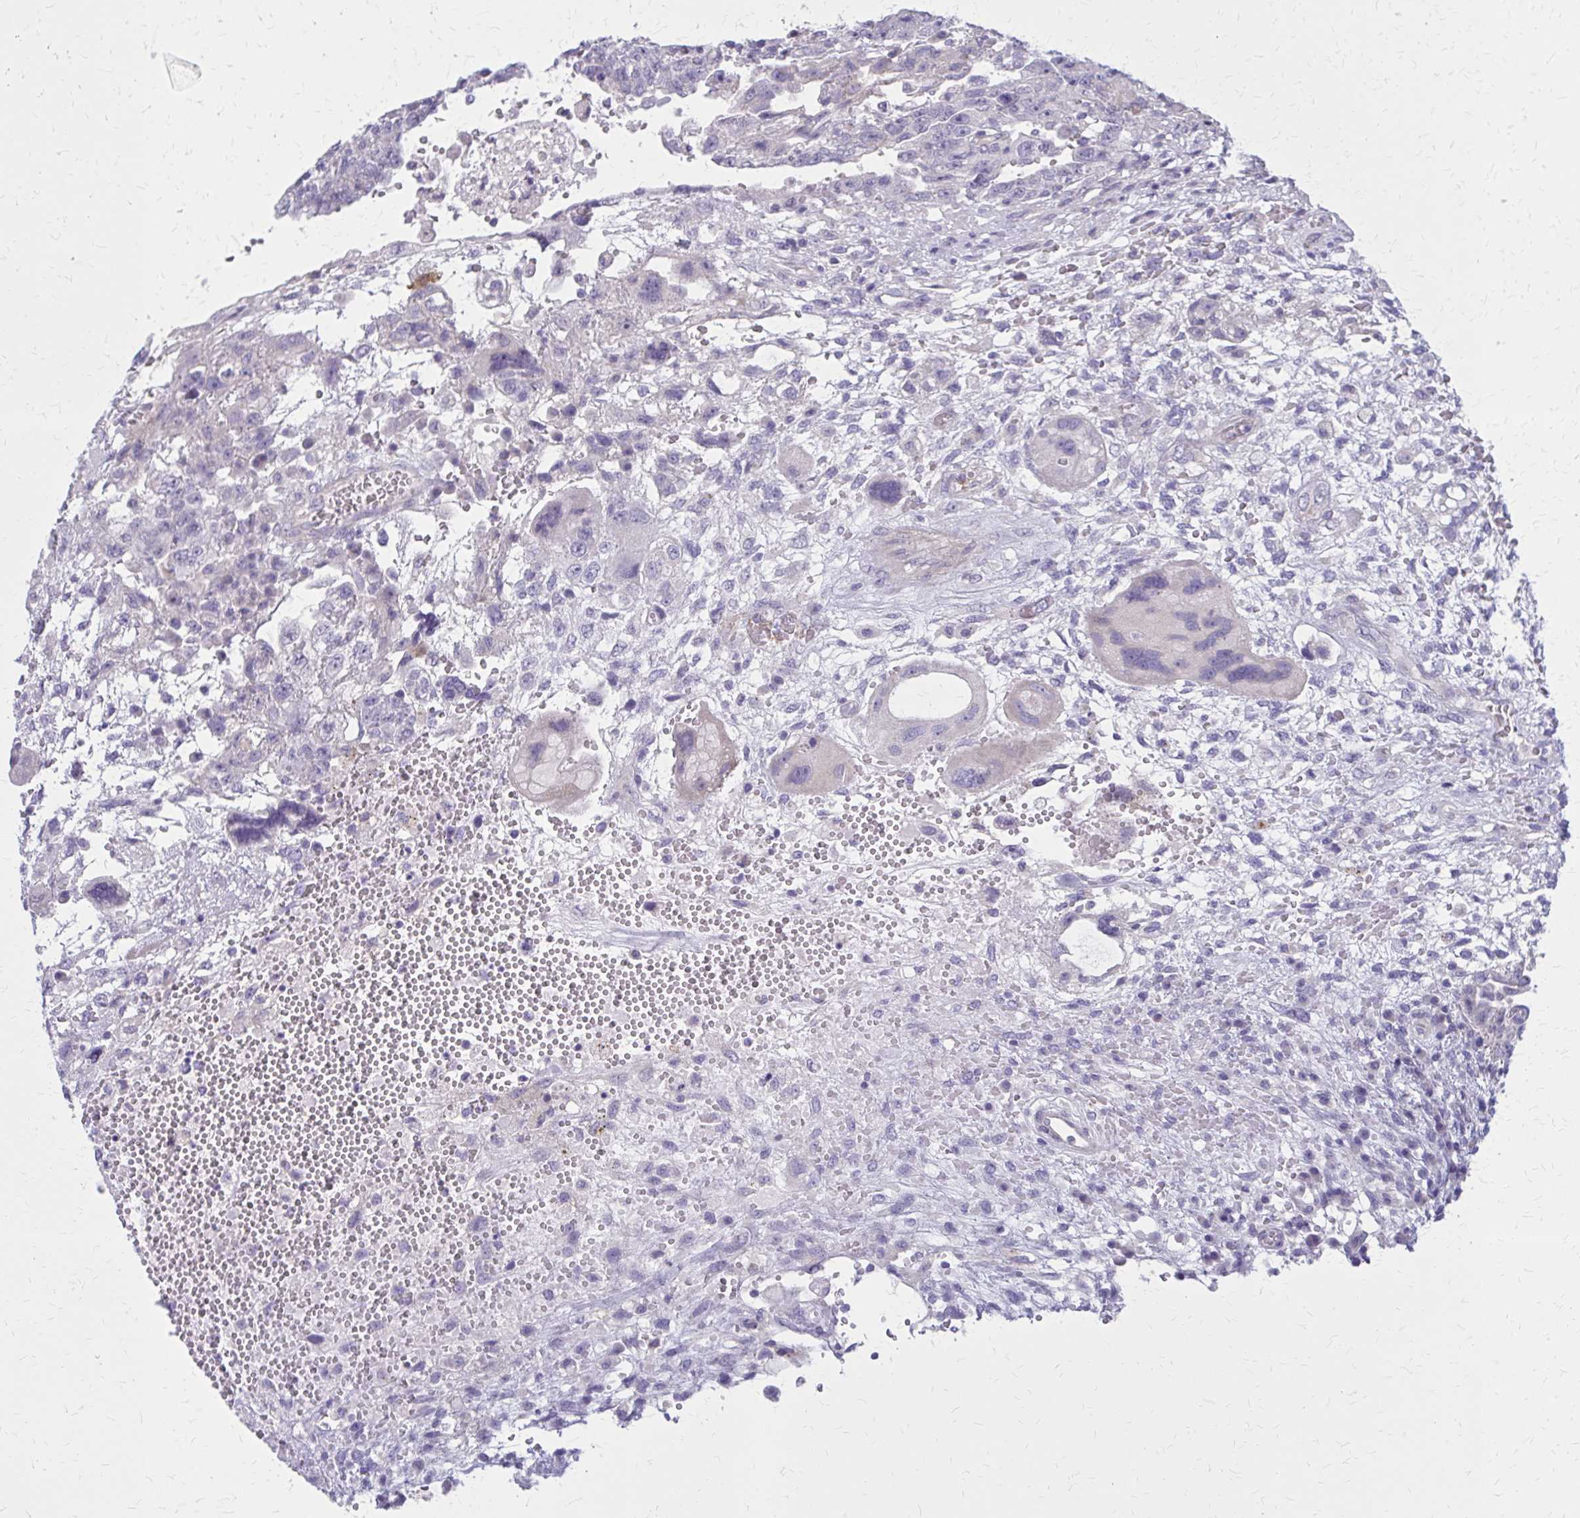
{"staining": {"intensity": "negative", "quantity": "none", "location": "none"}, "tissue": "testis cancer", "cell_type": "Tumor cells", "image_type": "cancer", "snomed": [{"axis": "morphology", "description": "Carcinoma, Embryonal, NOS"}, {"axis": "topography", "description": "Testis"}], "caption": "This micrograph is of testis cancer (embryonal carcinoma) stained with immunohistochemistry (IHC) to label a protein in brown with the nuclei are counter-stained blue. There is no expression in tumor cells. (DAB IHC with hematoxylin counter stain).", "gene": "GLYATL2", "patient": {"sex": "male", "age": 26}}